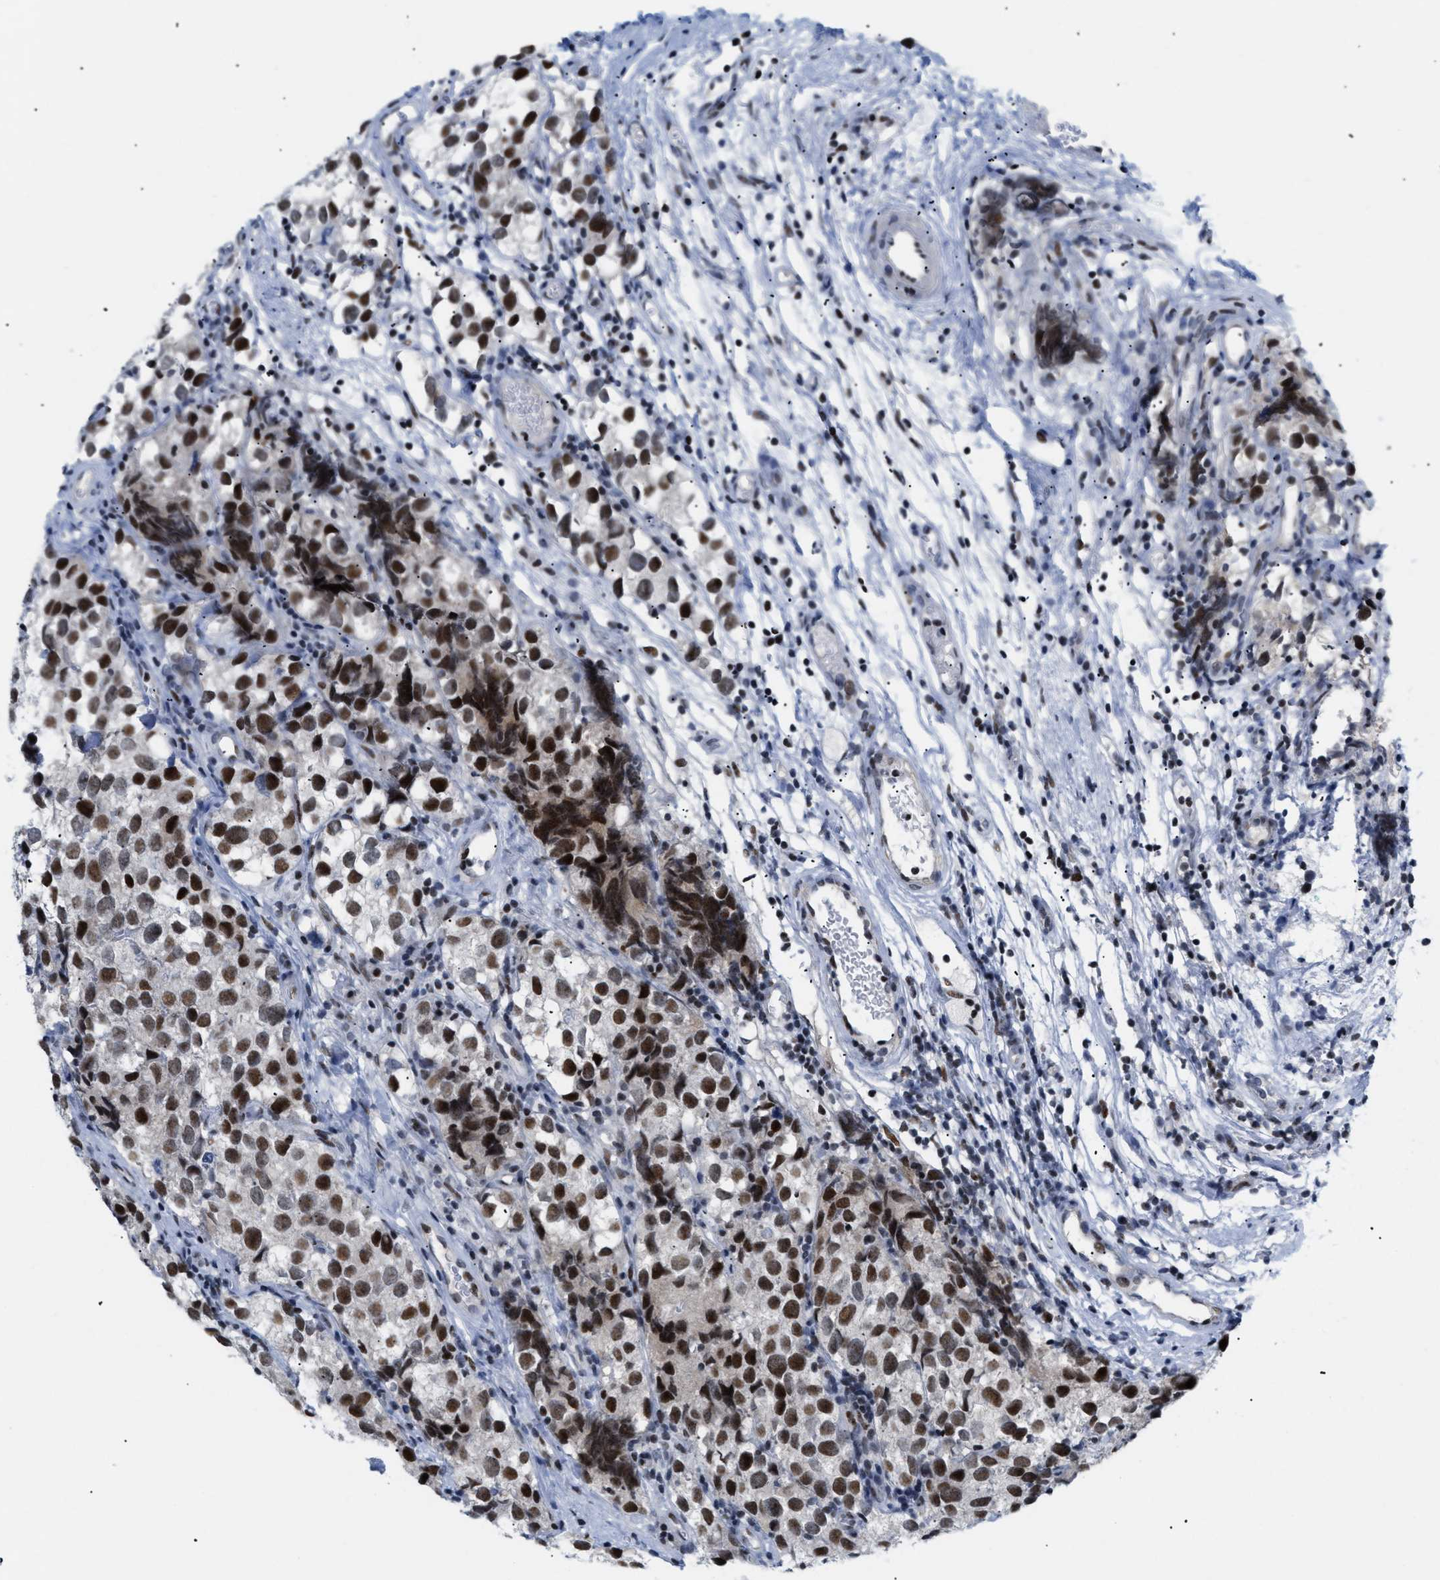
{"staining": {"intensity": "strong", "quantity": ">75%", "location": "nuclear"}, "tissue": "testis cancer", "cell_type": "Tumor cells", "image_type": "cancer", "snomed": [{"axis": "morphology", "description": "Seminoma, NOS"}, {"axis": "topography", "description": "Testis"}], "caption": "The histopathology image displays immunohistochemical staining of testis cancer (seminoma). There is strong nuclear positivity is appreciated in approximately >75% of tumor cells. Nuclei are stained in blue.", "gene": "MED1", "patient": {"sex": "male", "age": 39}}